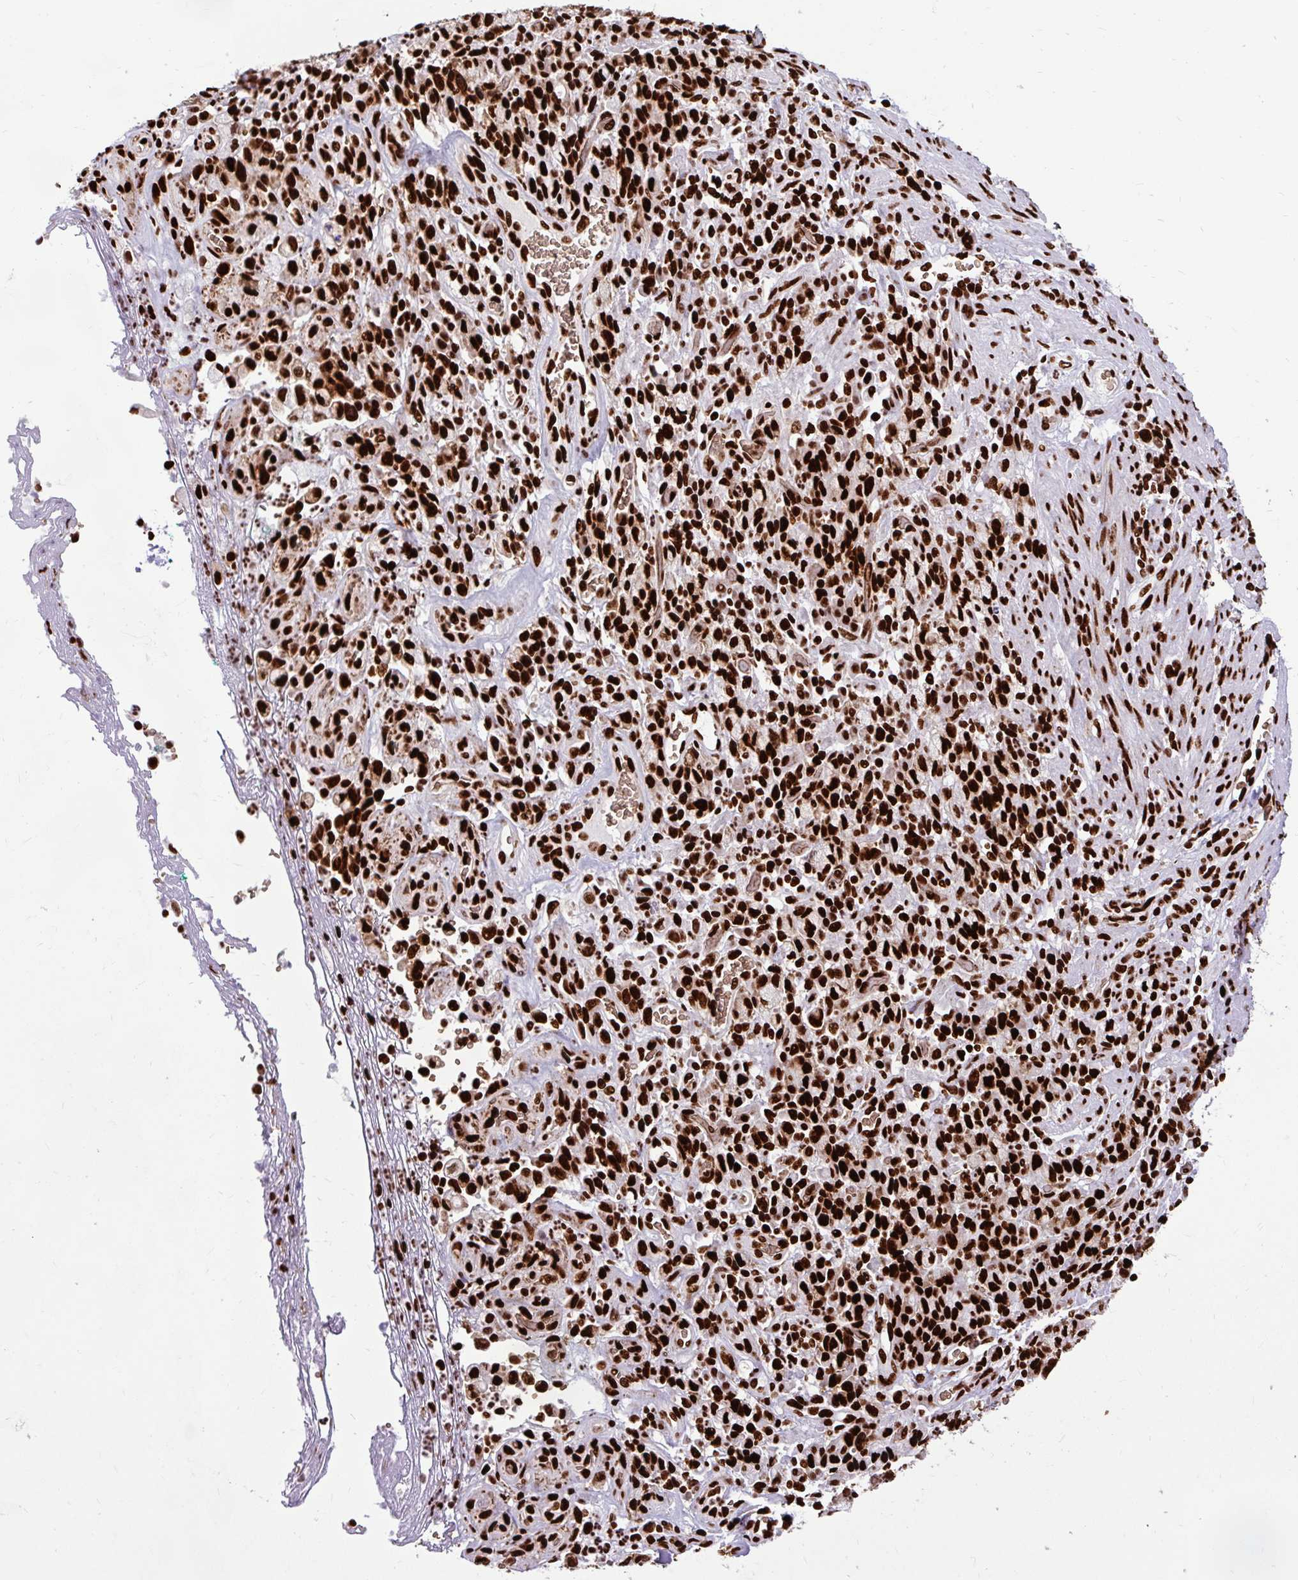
{"staining": {"intensity": "strong", "quantity": ">75%", "location": "nuclear"}, "tissue": "stomach cancer", "cell_type": "Tumor cells", "image_type": "cancer", "snomed": [{"axis": "morphology", "description": "Adenocarcinoma, NOS"}, {"axis": "topography", "description": "Stomach"}], "caption": "Tumor cells show high levels of strong nuclear positivity in about >75% of cells in human stomach adenocarcinoma. (brown staining indicates protein expression, while blue staining denotes nuclei).", "gene": "FUS", "patient": {"sex": "male", "age": 77}}